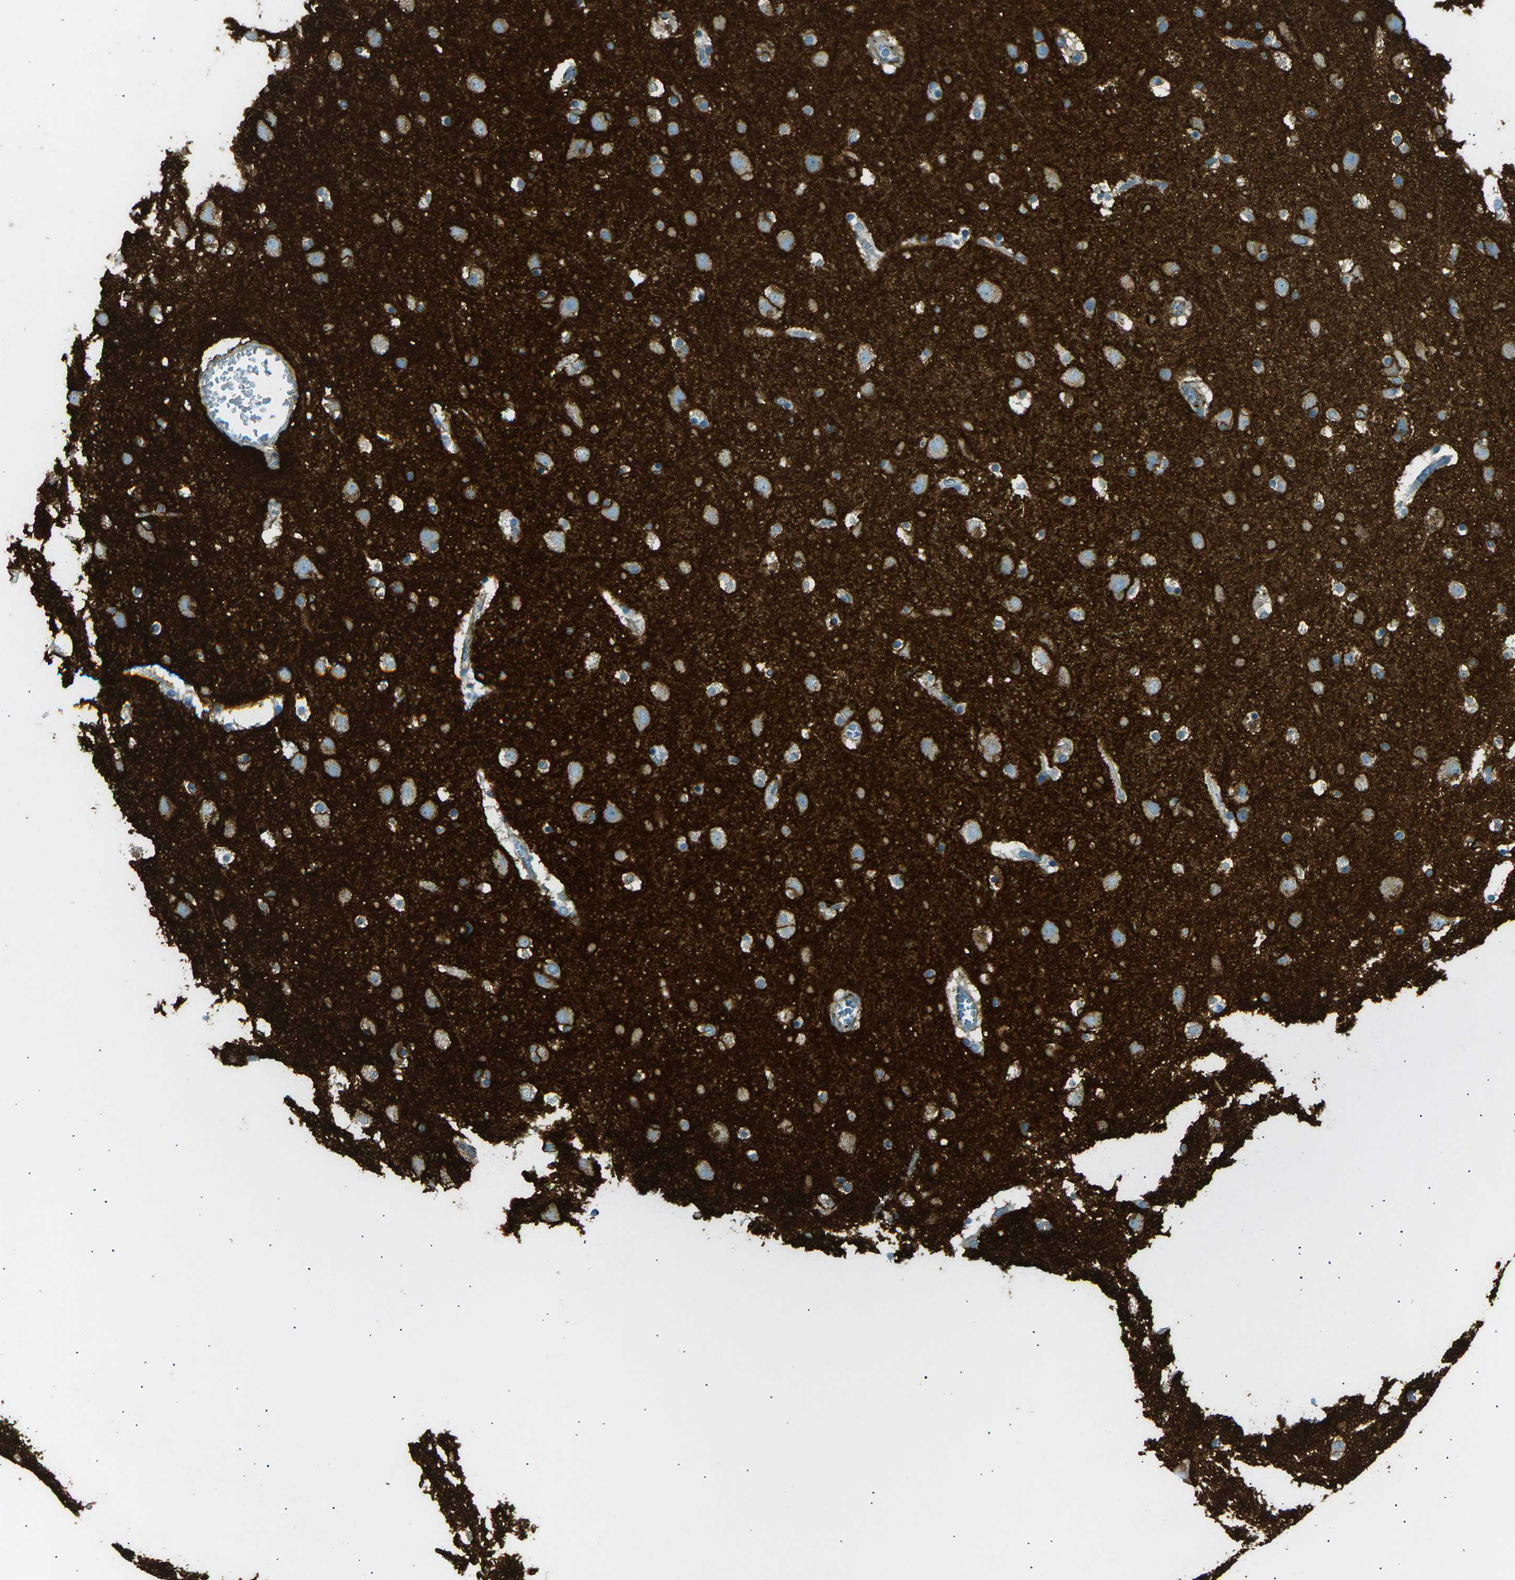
{"staining": {"intensity": "negative", "quantity": "none", "location": "none"}, "tissue": "cerebral cortex", "cell_type": "Endothelial cells", "image_type": "normal", "snomed": [{"axis": "morphology", "description": "Normal tissue, NOS"}, {"axis": "topography", "description": "Cerebral cortex"}], "caption": "Cerebral cortex stained for a protein using immunohistochemistry shows no expression endothelial cells.", "gene": "ATP2B4", "patient": {"sex": "male", "age": 45}}